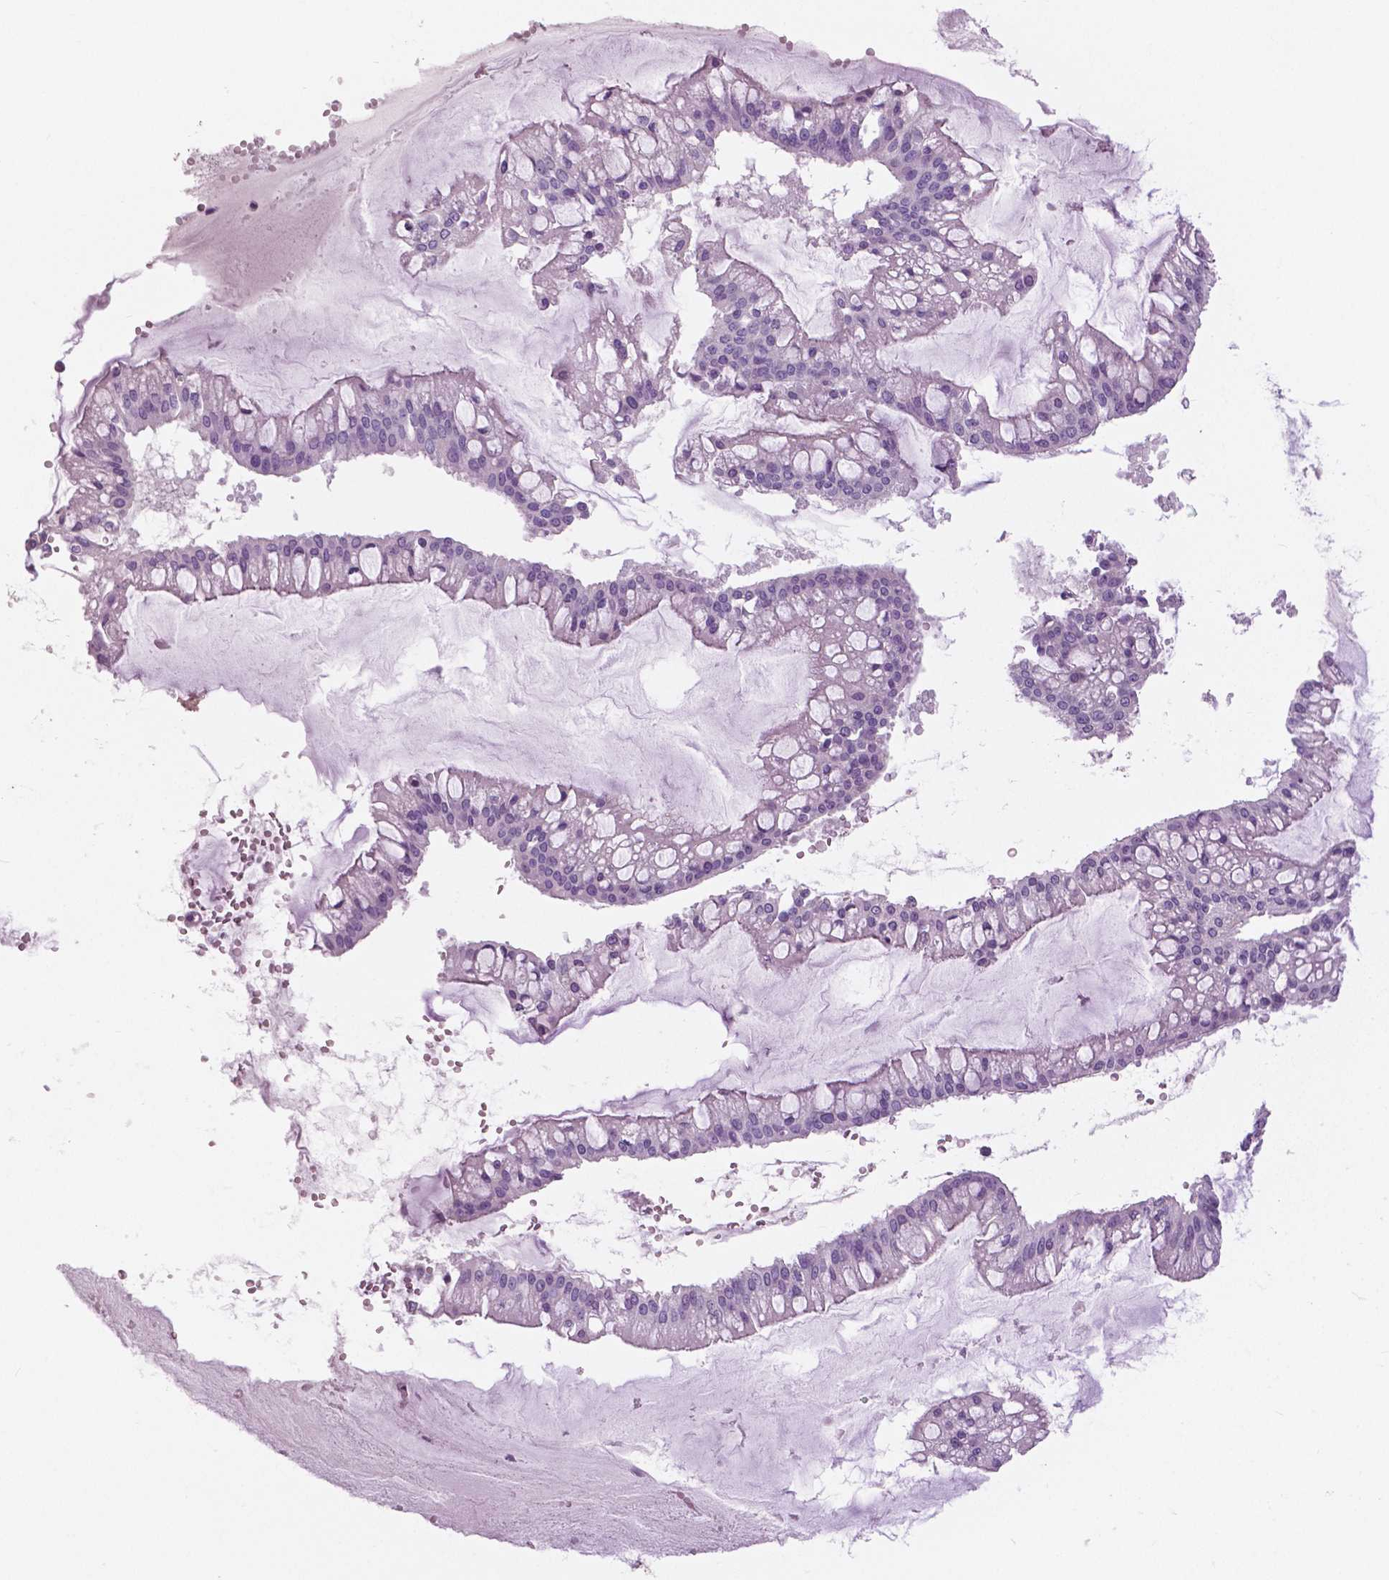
{"staining": {"intensity": "negative", "quantity": "none", "location": "none"}, "tissue": "ovarian cancer", "cell_type": "Tumor cells", "image_type": "cancer", "snomed": [{"axis": "morphology", "description": "Cystadenocarcinoma, mucinous, NOS"}, {"axis": "topography", "description": "Ovary"}], "caption": "DAB immunohistochemical staining of mucinous cystadenocarcinoma (ovarian) displays no significant positivity in tumor cells.", "gene": "SERPINI1", "patient": {"sex": "female", "age": 73}}